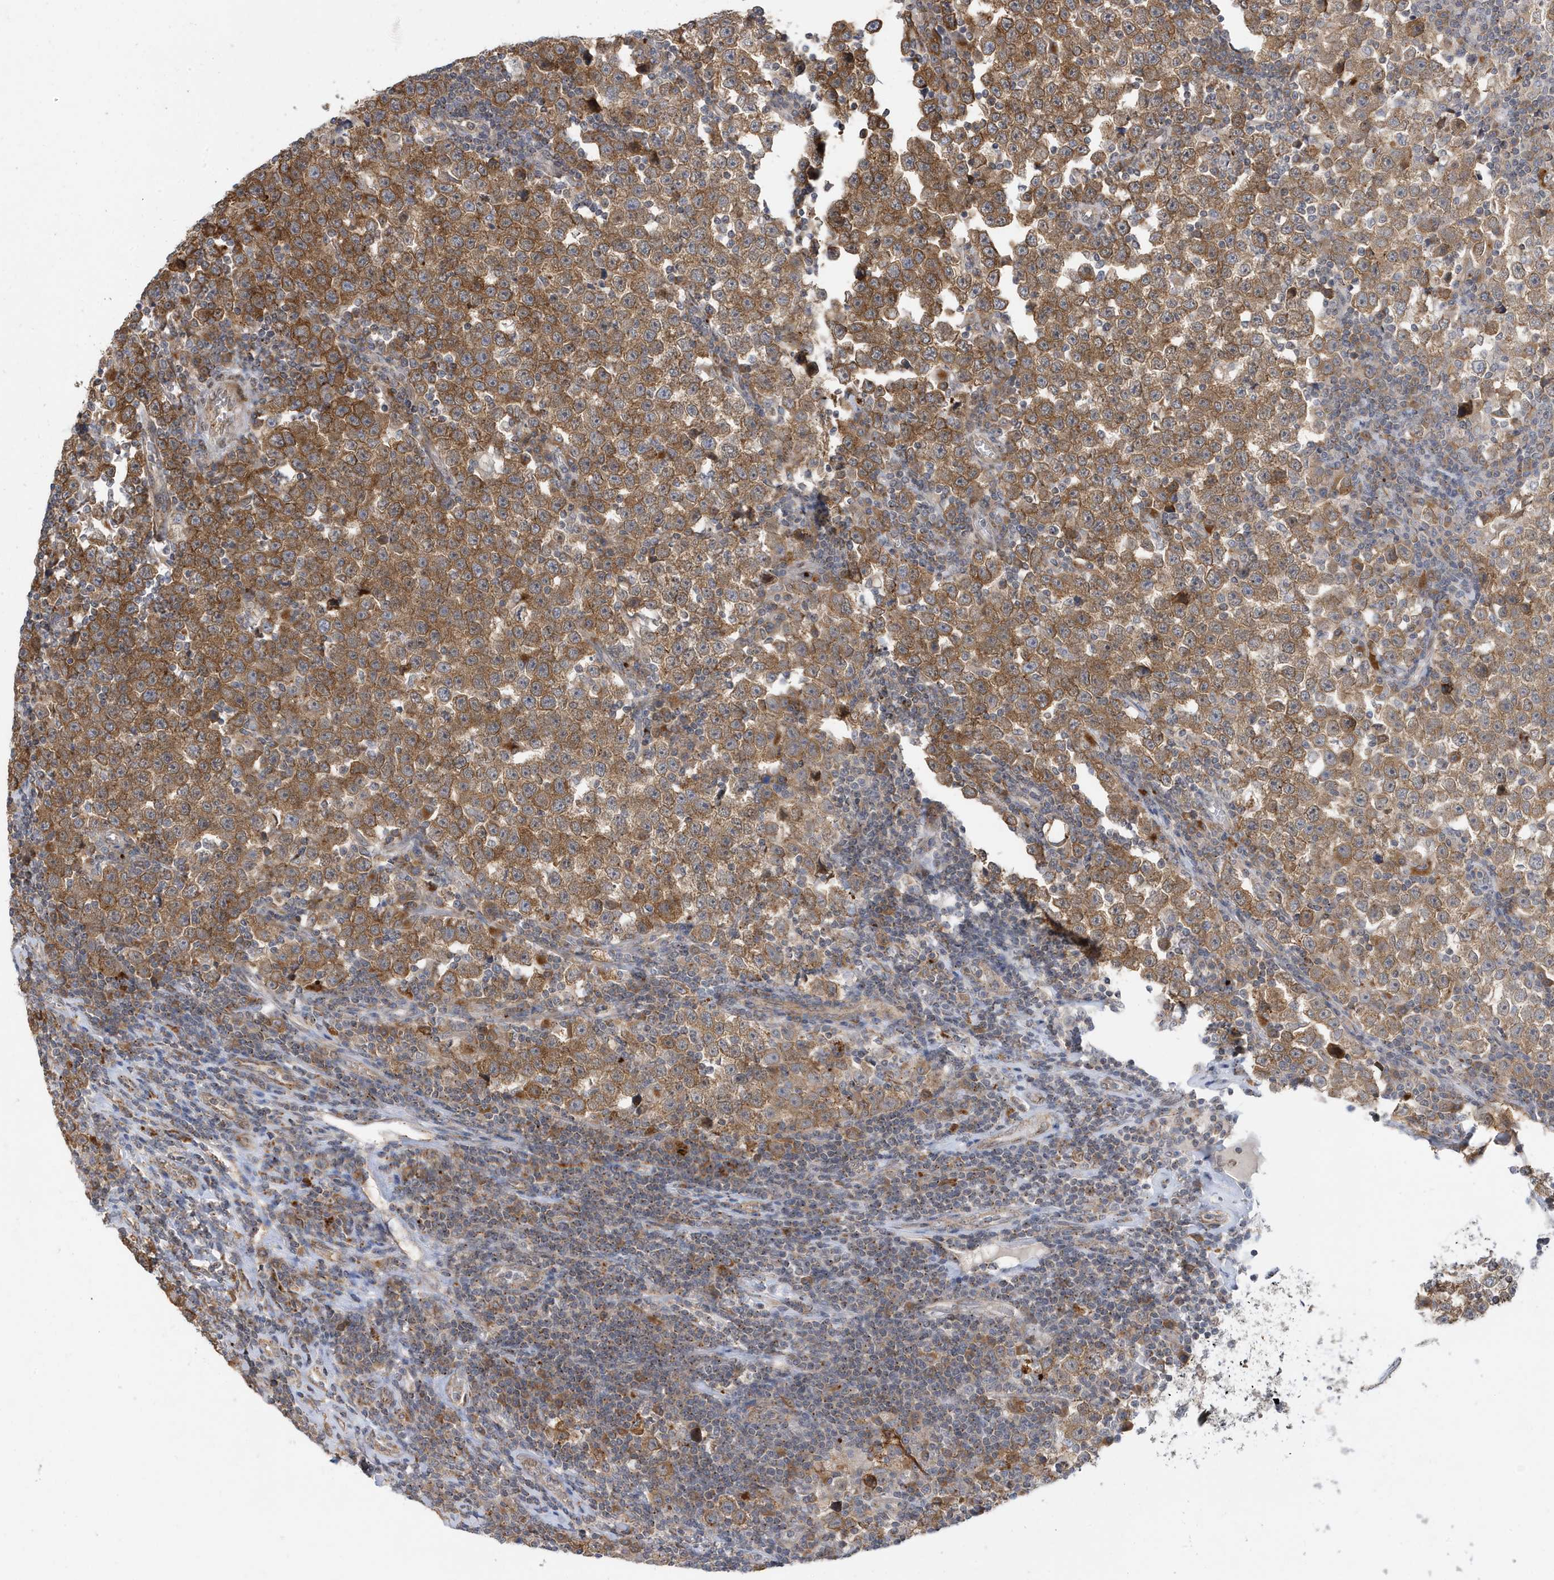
{"staining": {"intensity": "moderate", "quantity": ">75%", "location": "cytoplasmic/membranous"}, "tissue": "testis cancer", "cell_type": "Tumor cells", "image_type": "cancer", "snomed": [{"axis": "morphology", "description": "Normal tissue, NOS"}, {"axis": "morphology", "description": "Seminoma, NOS"}, {"axis": "topography", "description": "Testis"}], "caption": "A high-resolution photomicrograph shows immunohistochemistry (IHC) staining of testis cancer, which shows moderate cytoplasmic/membranous expression in approximately >75% of tumor cells.", "gene": "ZNF507", "patient": {"sex": "male", "age": 43}}